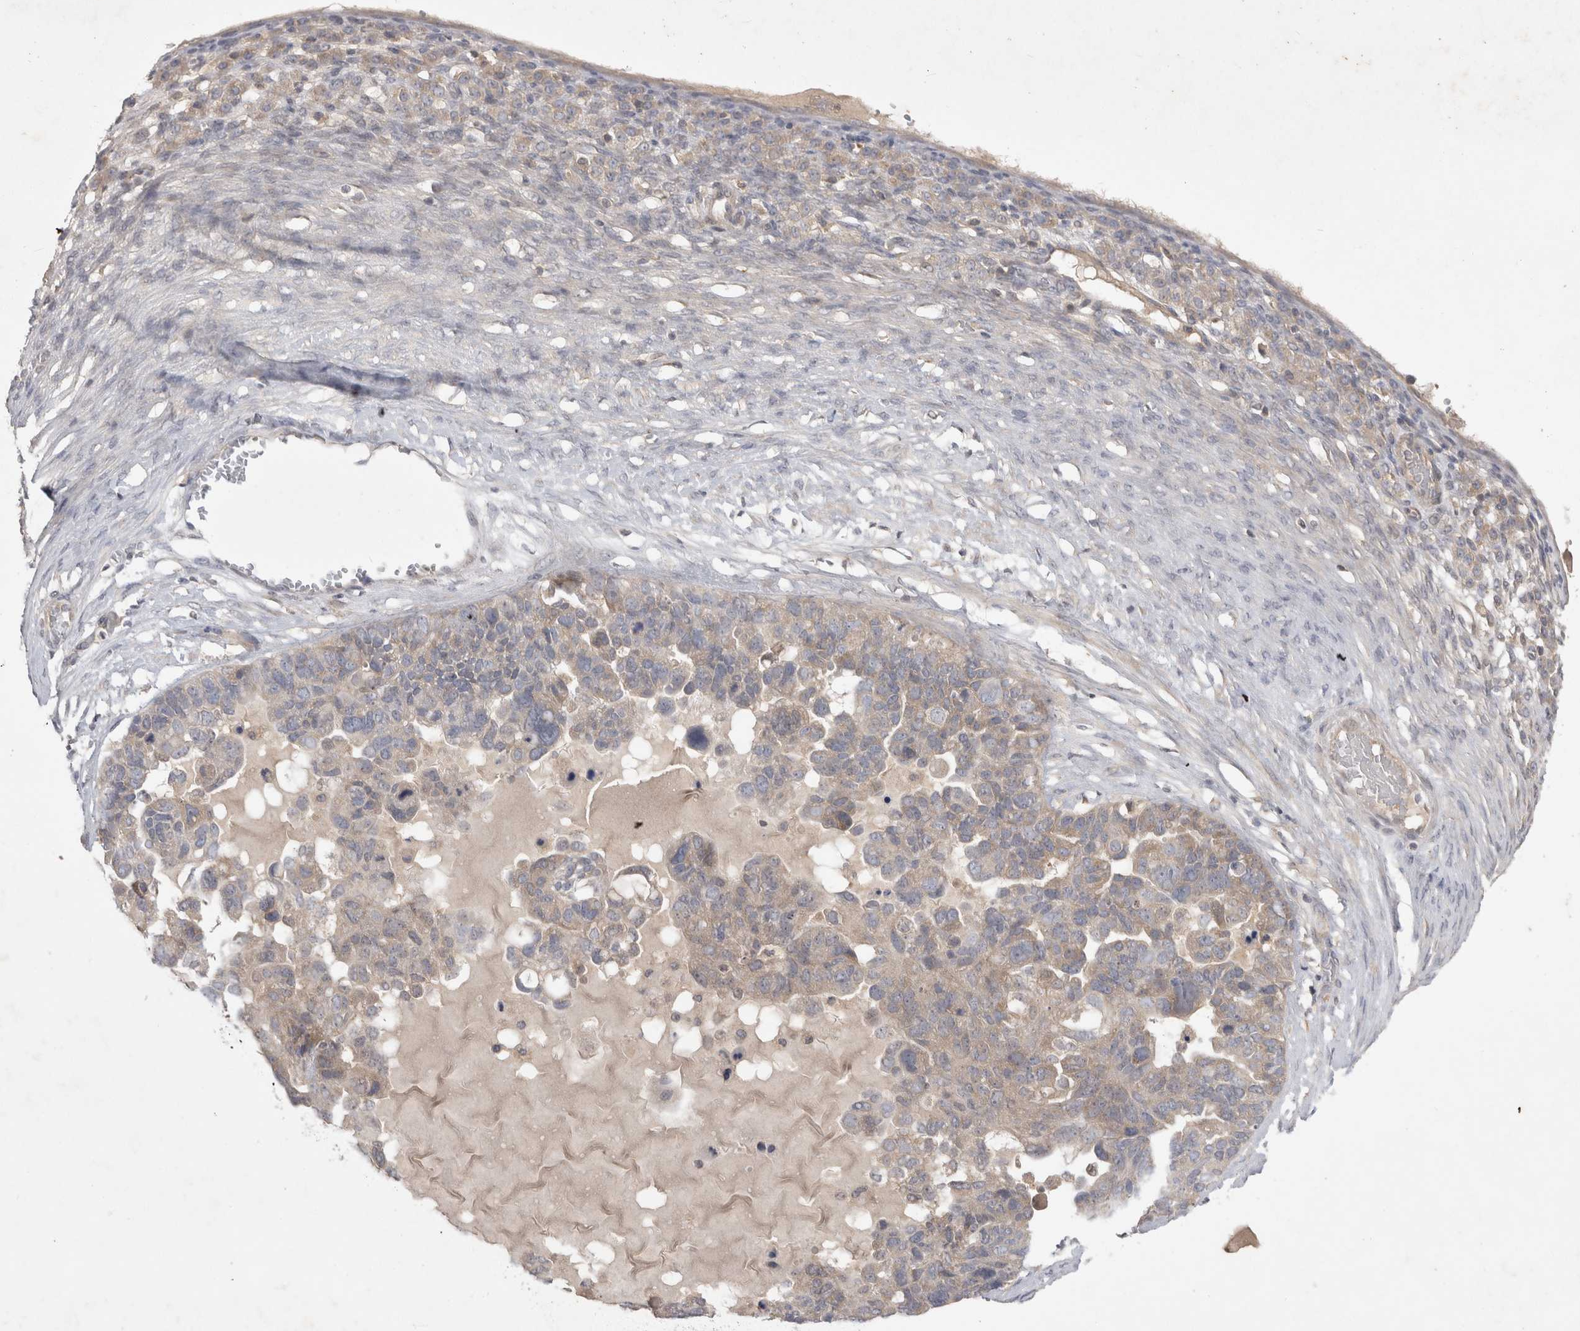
{"staining": {"intensity": "negative", "quantity": "none", "location": "none"}, "tissue": "ovarian cancer", "cell_type": "Tumor cells", "image_type": "cancer", "snomed": [{"axis": "morphology", "description": "Cystadenocarcinoma, serous, NOS"}, {"axis": "topography", "description": "Ovary"}], "caption": "An IHC photomicrograph of serous cystadenocarcinoma (ovarian) is shown. There is no staining in tumor cells of serous cystadenocarcinoma (ovarian).", "gene": "SRD5A3", "patient": {"sex": "female", "age": 44}}